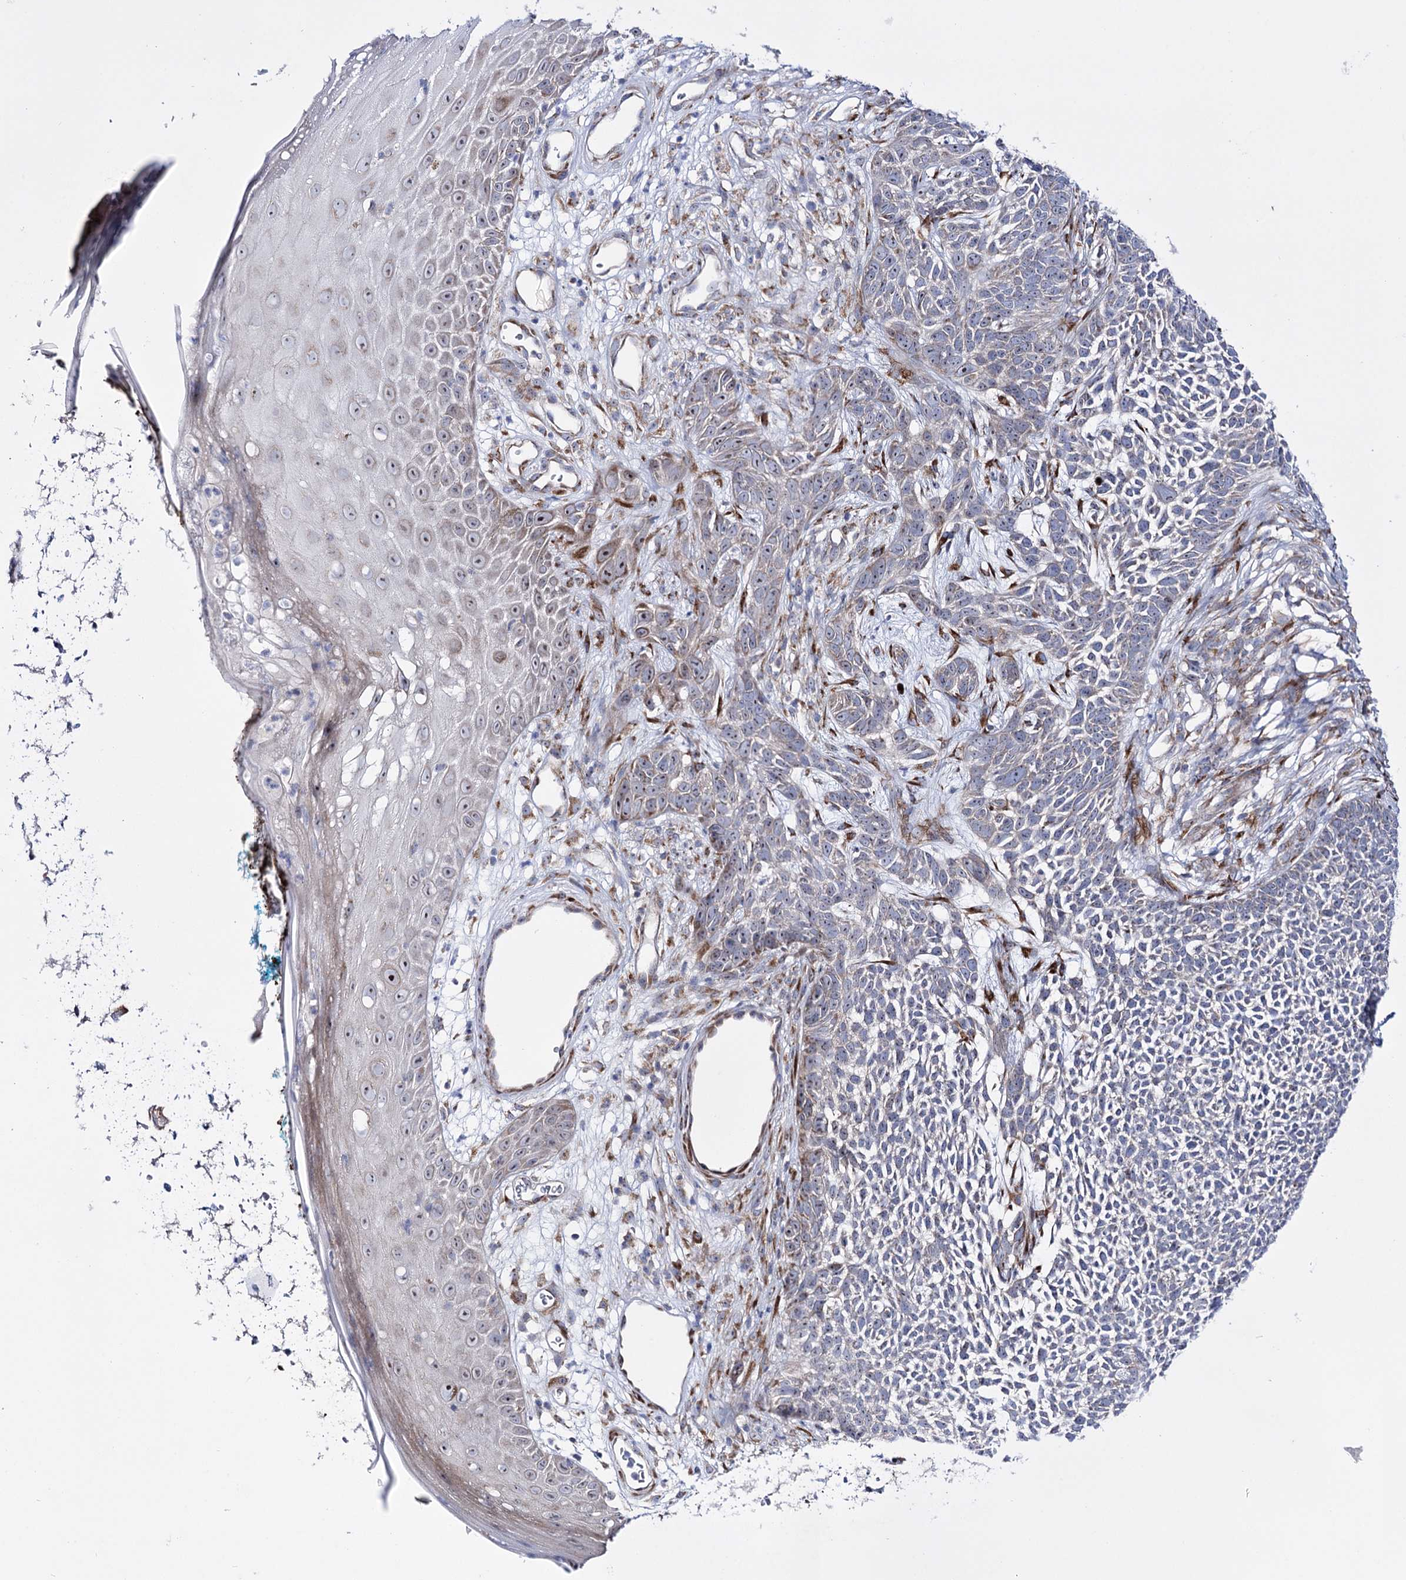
{"staining": {"intensity": "negative", "quantity": "none", "location": "none"}, "tissue": "skin cancer", "cell_type": "Tumor cells", "image_type": "cancer", "snomed": [{"axis": "morphology", "description": "Basal cell carcinoma"}, {"axis": "topography", "description": "Skin"}], "caption": "Immunohistochemistry (IHC) histopathology image of human skin cancer stained for a protein (brown), which reveals no expression in tumor cells.", "gene": "METTL5", "patient": {"sex": "female", "age": 84}}